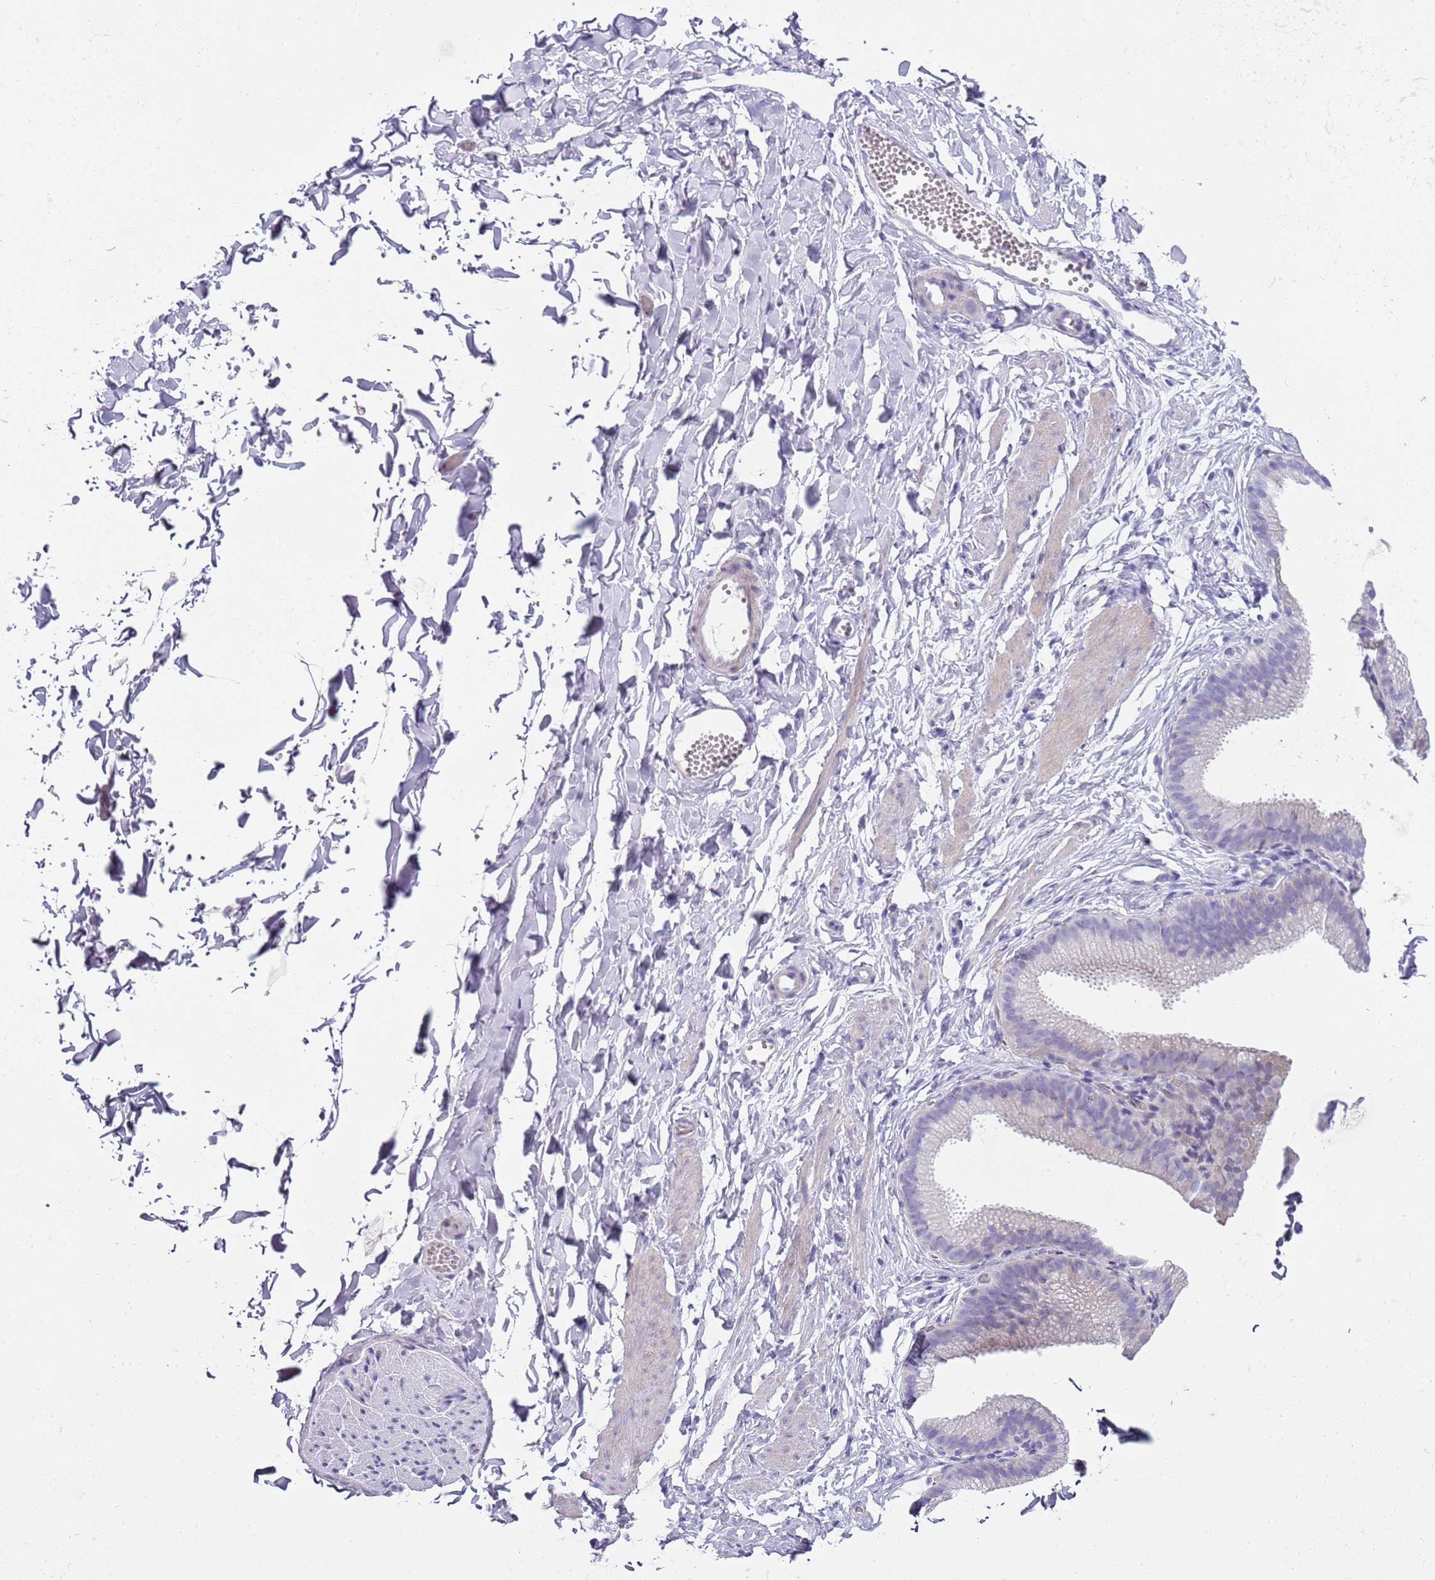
{"staining": {"intensity": "negative", "quantity": "none", "location": "none"}, "tissue": "adipose tissue", "cell_type": "Adipocytes", "image_type": "normal", "snomed": [{"axis": "morphology", "description": "Normal tissue, NOS"}, {"axis": "topography", "description": "Gallbladder"}, {"axis": "topography", "description": "Peripheral nerve tissue"}], "caption": "DAB immunohistochemical staining of benign adipose tissue demonstrates no significant positivity in adipocytes.", "gene": "CD177", "patient": {"sex": "male", "age": 38}}